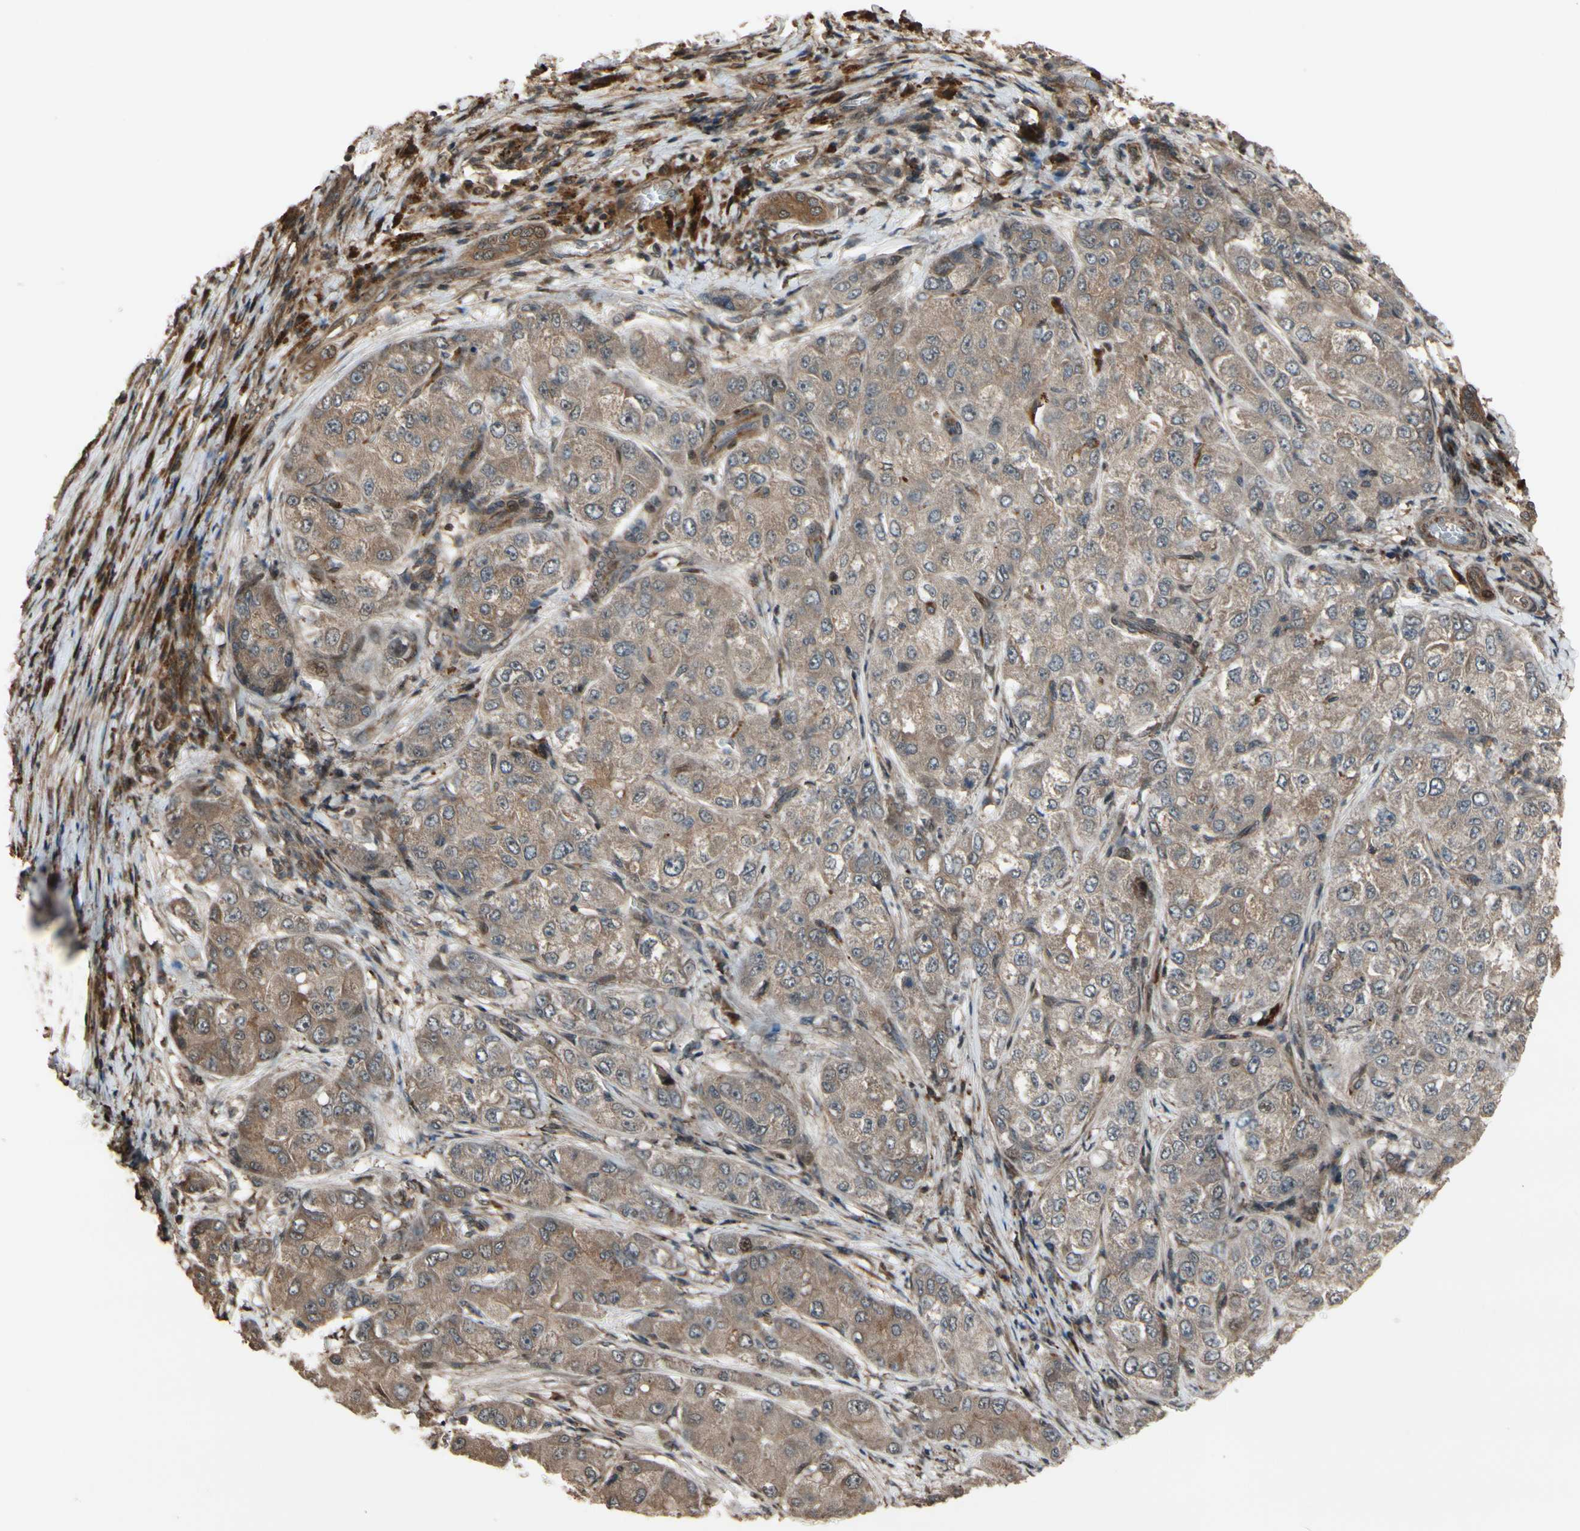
{"staining": {"intensity": "weak", "quantity": "25%-75%", "location": "cytoplasmic/membranous"}, "tissue": "liver cancer", "cell_type": "Tumor cells", "image_type": "cancer", "snomed": [{"axis": "morphology", "description": "Carcinoma, Hepatocellular, NOS"}, {"axis": "topography", "description": "Liver"}], "caption": "A high-resolution photomicrograph shows immunohistochemistry (IHC) staining of liver hepatocellular carcinoma, which exhibits weak cytoplasmic/membranous staining in approximately 25%-75% of tumor cells. (DAB = brown stain, brightfield microscopy at high magnification).", "gene": "CSF1R", "patient": {"sex": "male", "age": 80}}